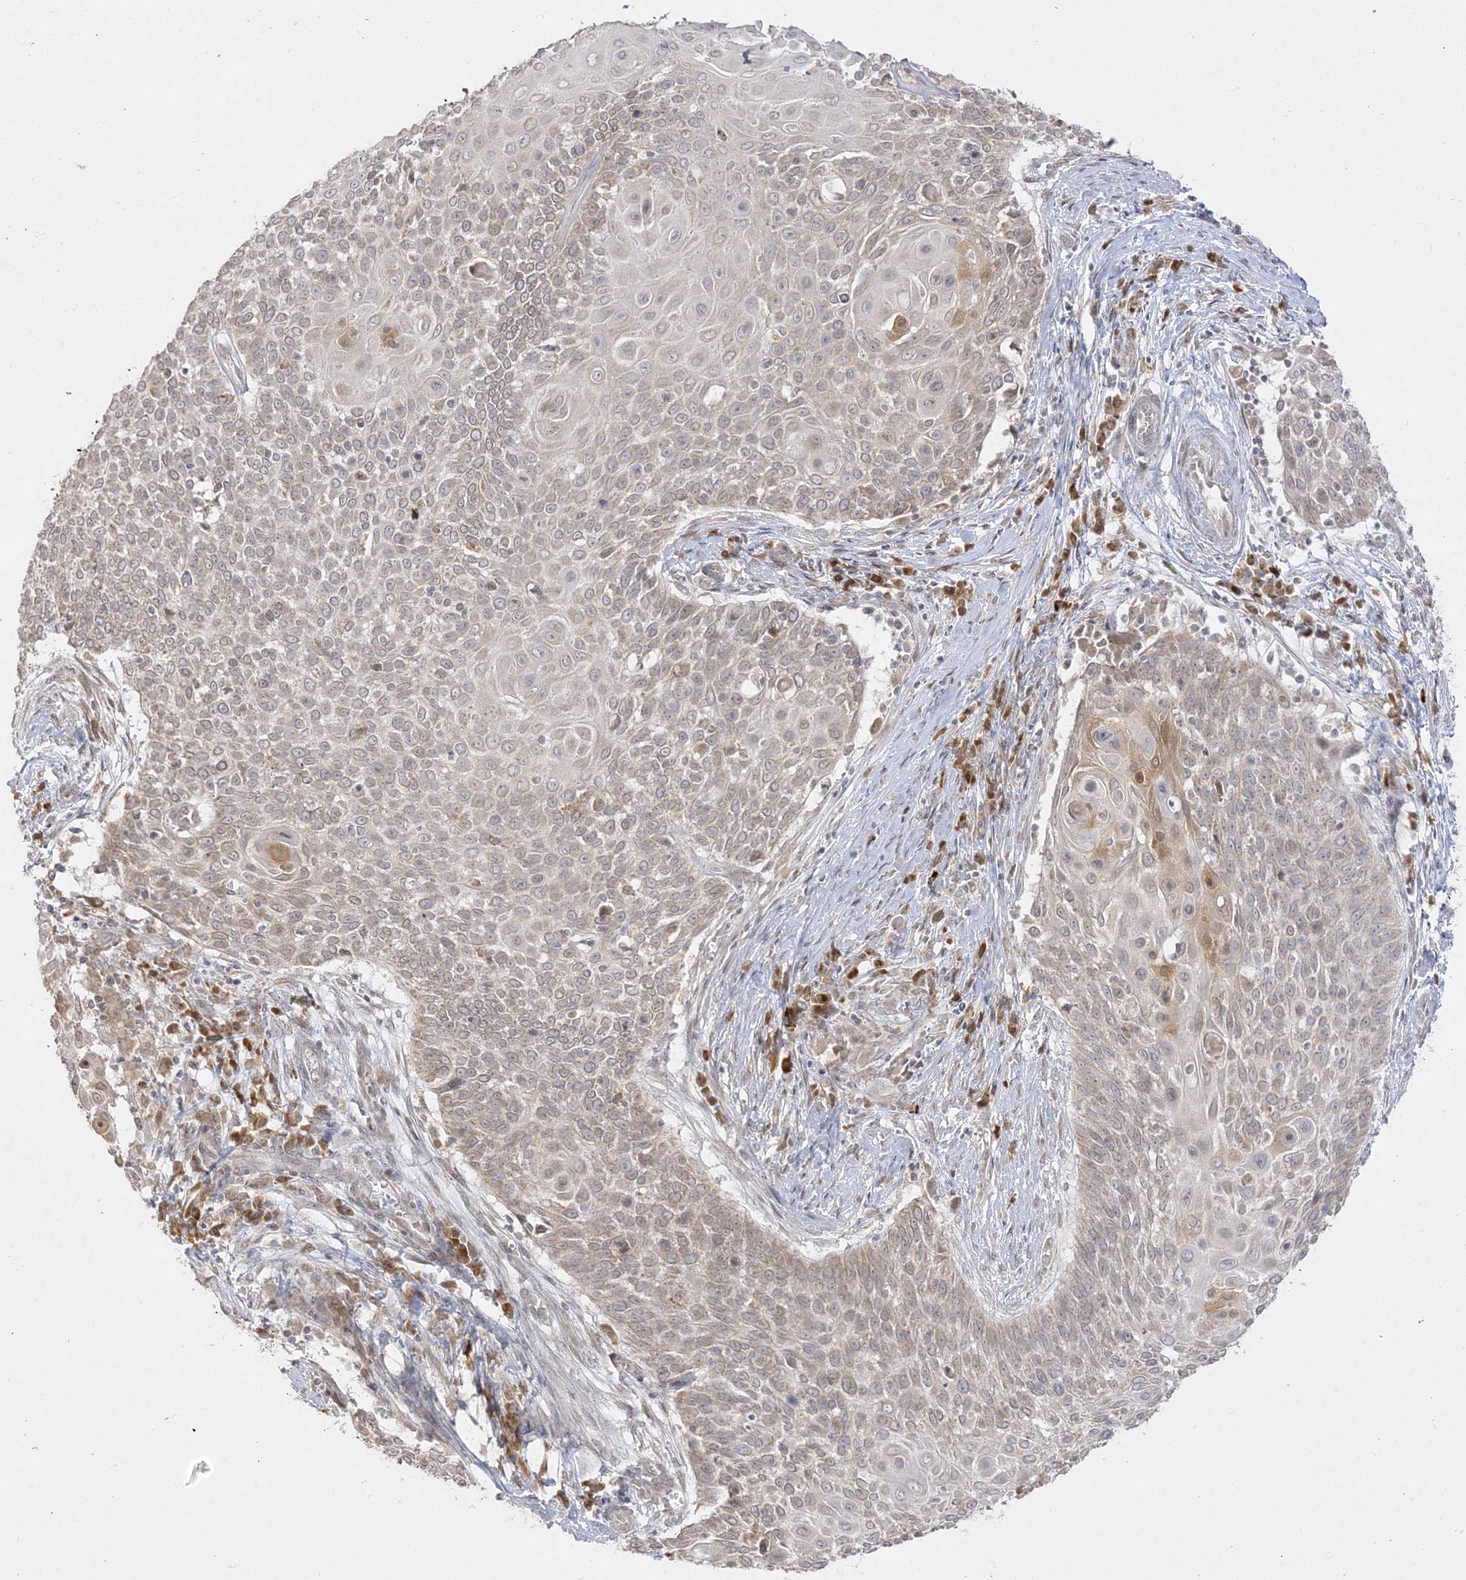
{"staining": {"intensity": "weak", "quantity": "25%-75%", "location": "cytoplasmic/membranous"}, "tissue": "cervical cancer", "cell_type": "Tumor cells", "image_type": "cancer", "snomed": [{"axis": "morphology", "description": "Squamous cell carcinoma, NOS"}, {"axis": "topography", "description": "Cervix"}], "caption": "A photomicrograph of human cervical squamous cell carcinoma stained for a protein reveals weak cytoplasmic/membranous brown staining in tumor cells.", "gene": "C2CD2", "patient": {"sex": "female", "age": 39}}